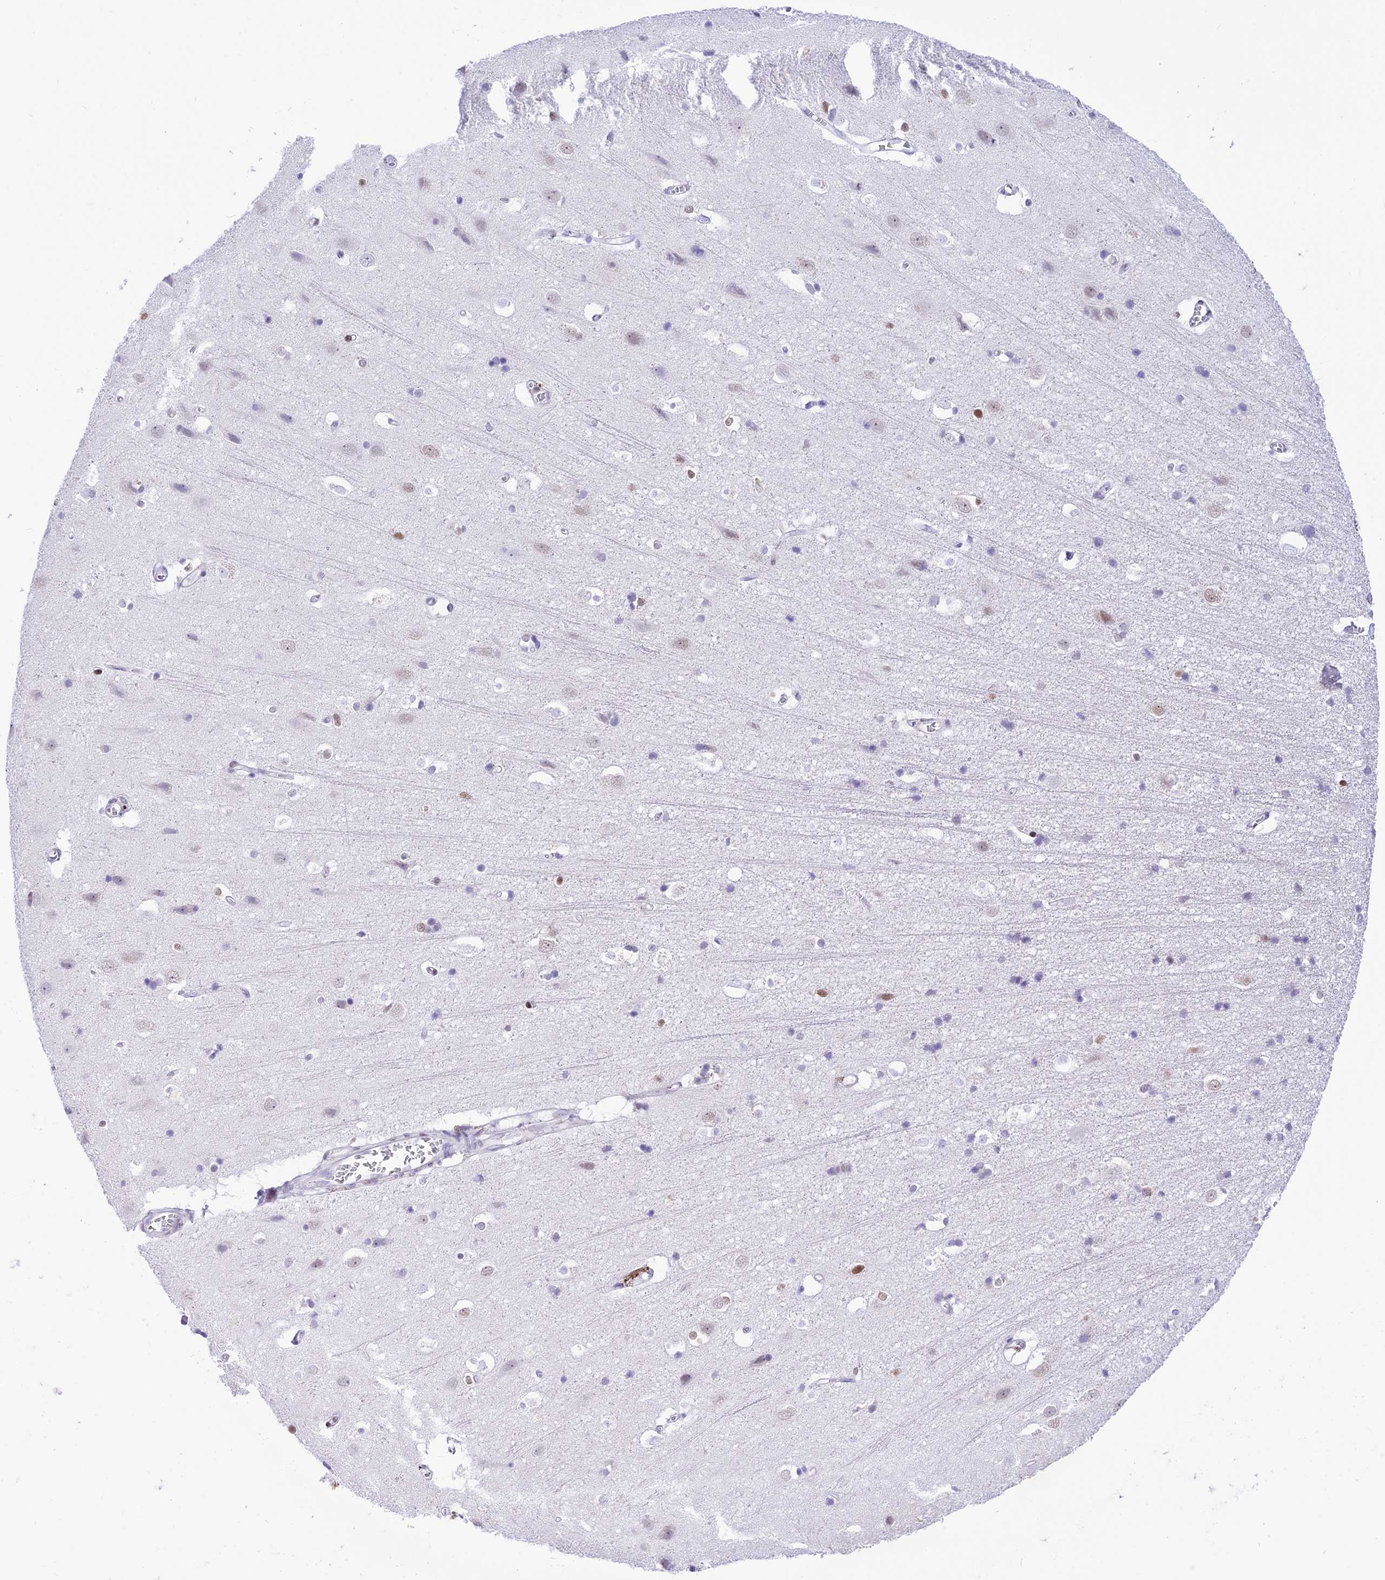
{"staining": {"intensity": "negative", "quantity": "none", "location": "none"}, "tissue": "cerebral cortex", "cell_type": "Endothelial cells", "image_type": "normal", "snomed": [{"axis": "morphology", "description": "Normal tissue, NOS"}, {"axis": "topography", "description": "Cerebral cortex"}], "caption": "DAB immunohistochemical staining of normal cerebral cortex exhibits no significant positivity in endothelial cells. (Stains: DAB immunohistochemistry with hematoxylin counter stain, Microscopy: brightfield microscopy at high magnification).", "gene": "RPS6KB1", "patient": {"sex": "male", "age": 54}}